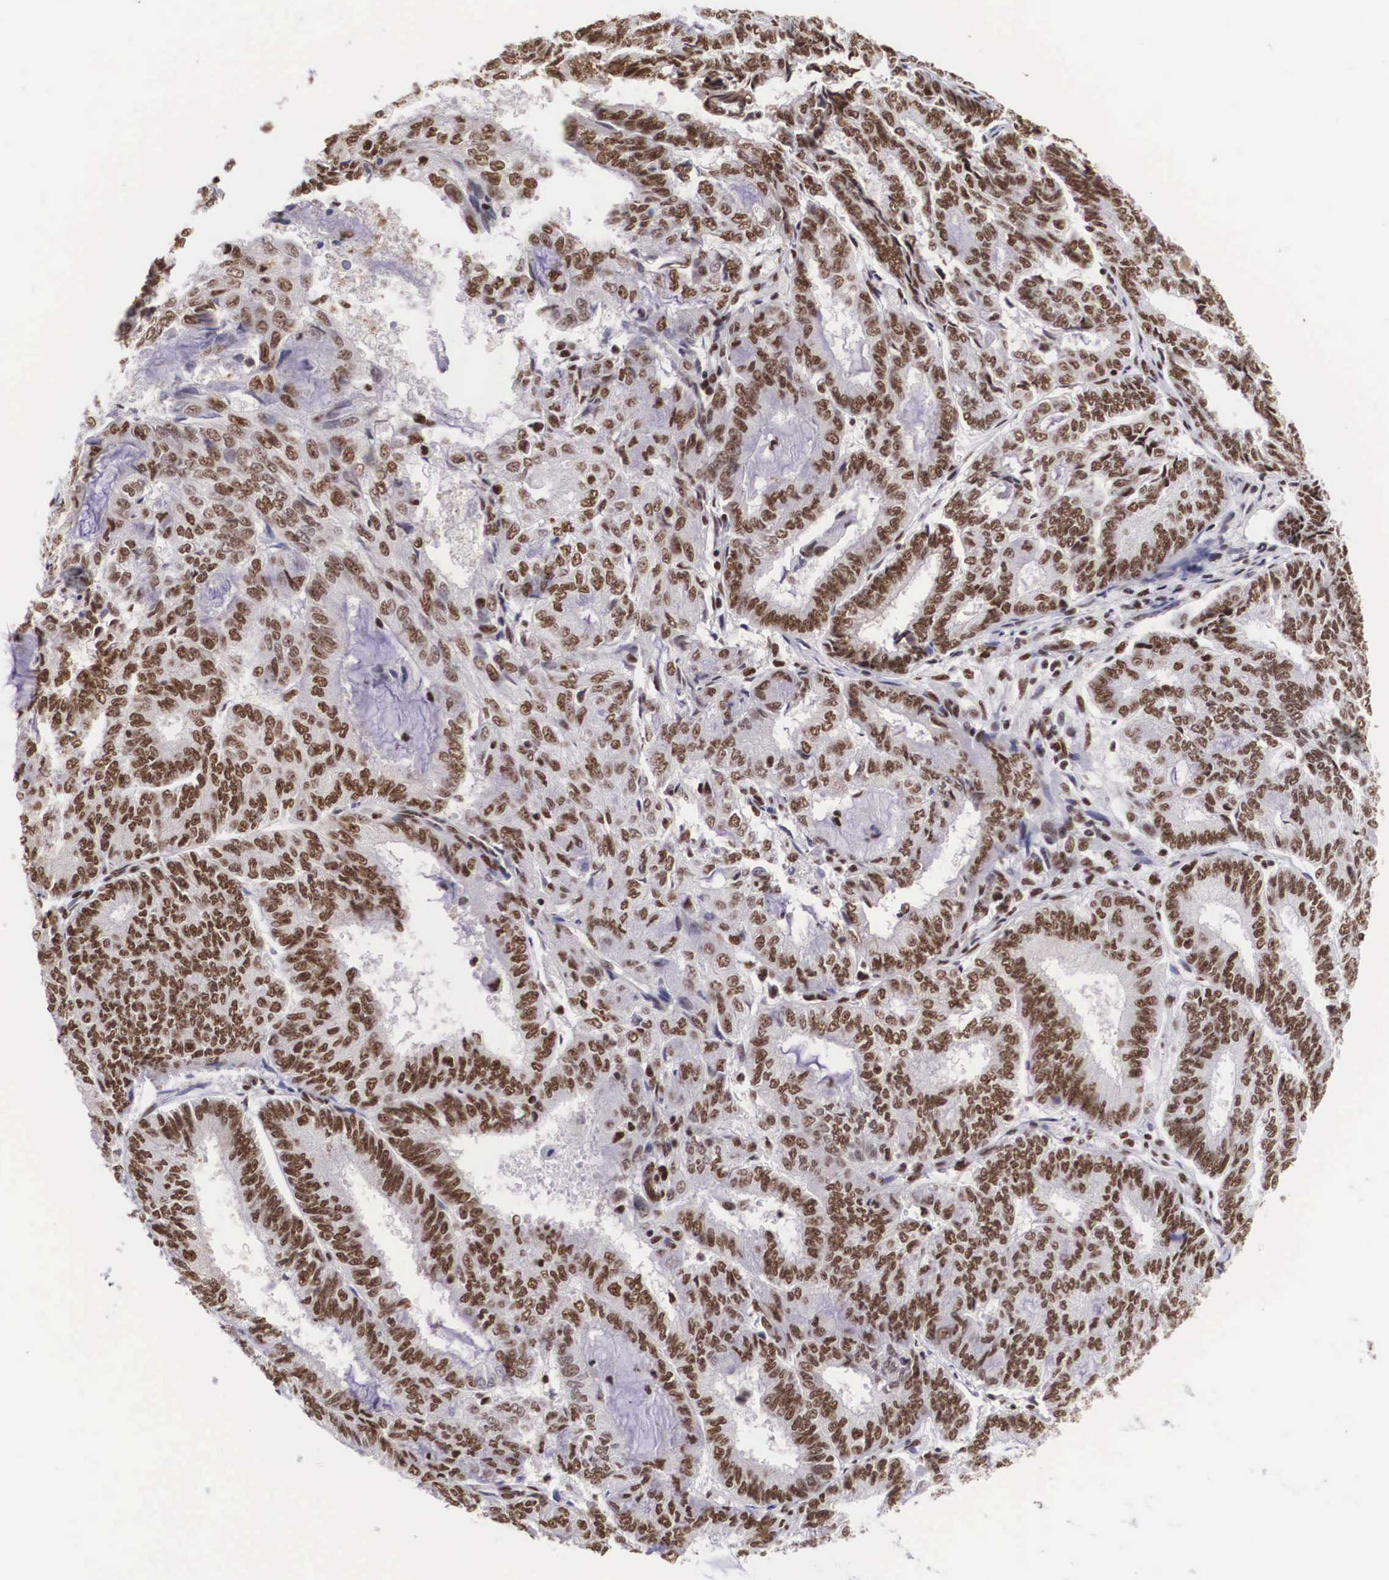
{"staining": {"intensity": "moderate", "quantity": ">75%", "location": "nuclear"}, "tissue": "endometrial cancer", "cell_type": "Tumor cells", "image_type": "cancer", "snomed": [{"axis": "morphology", "description": "Adenocarcinoma, NOS"}, {"axis": "topography", "description": "Endometrium"}], "caption": "This image demonstrates endometrial cancer (adenocarcinoma) stained with immunohistochemistry to label a protein in brown. The nuclear of tumor cells show moderate positivity for the protein. Nuclei are counter-stained blue.", "gene": "SF3A1", "patient": {"sex": "female", "age": 59}}